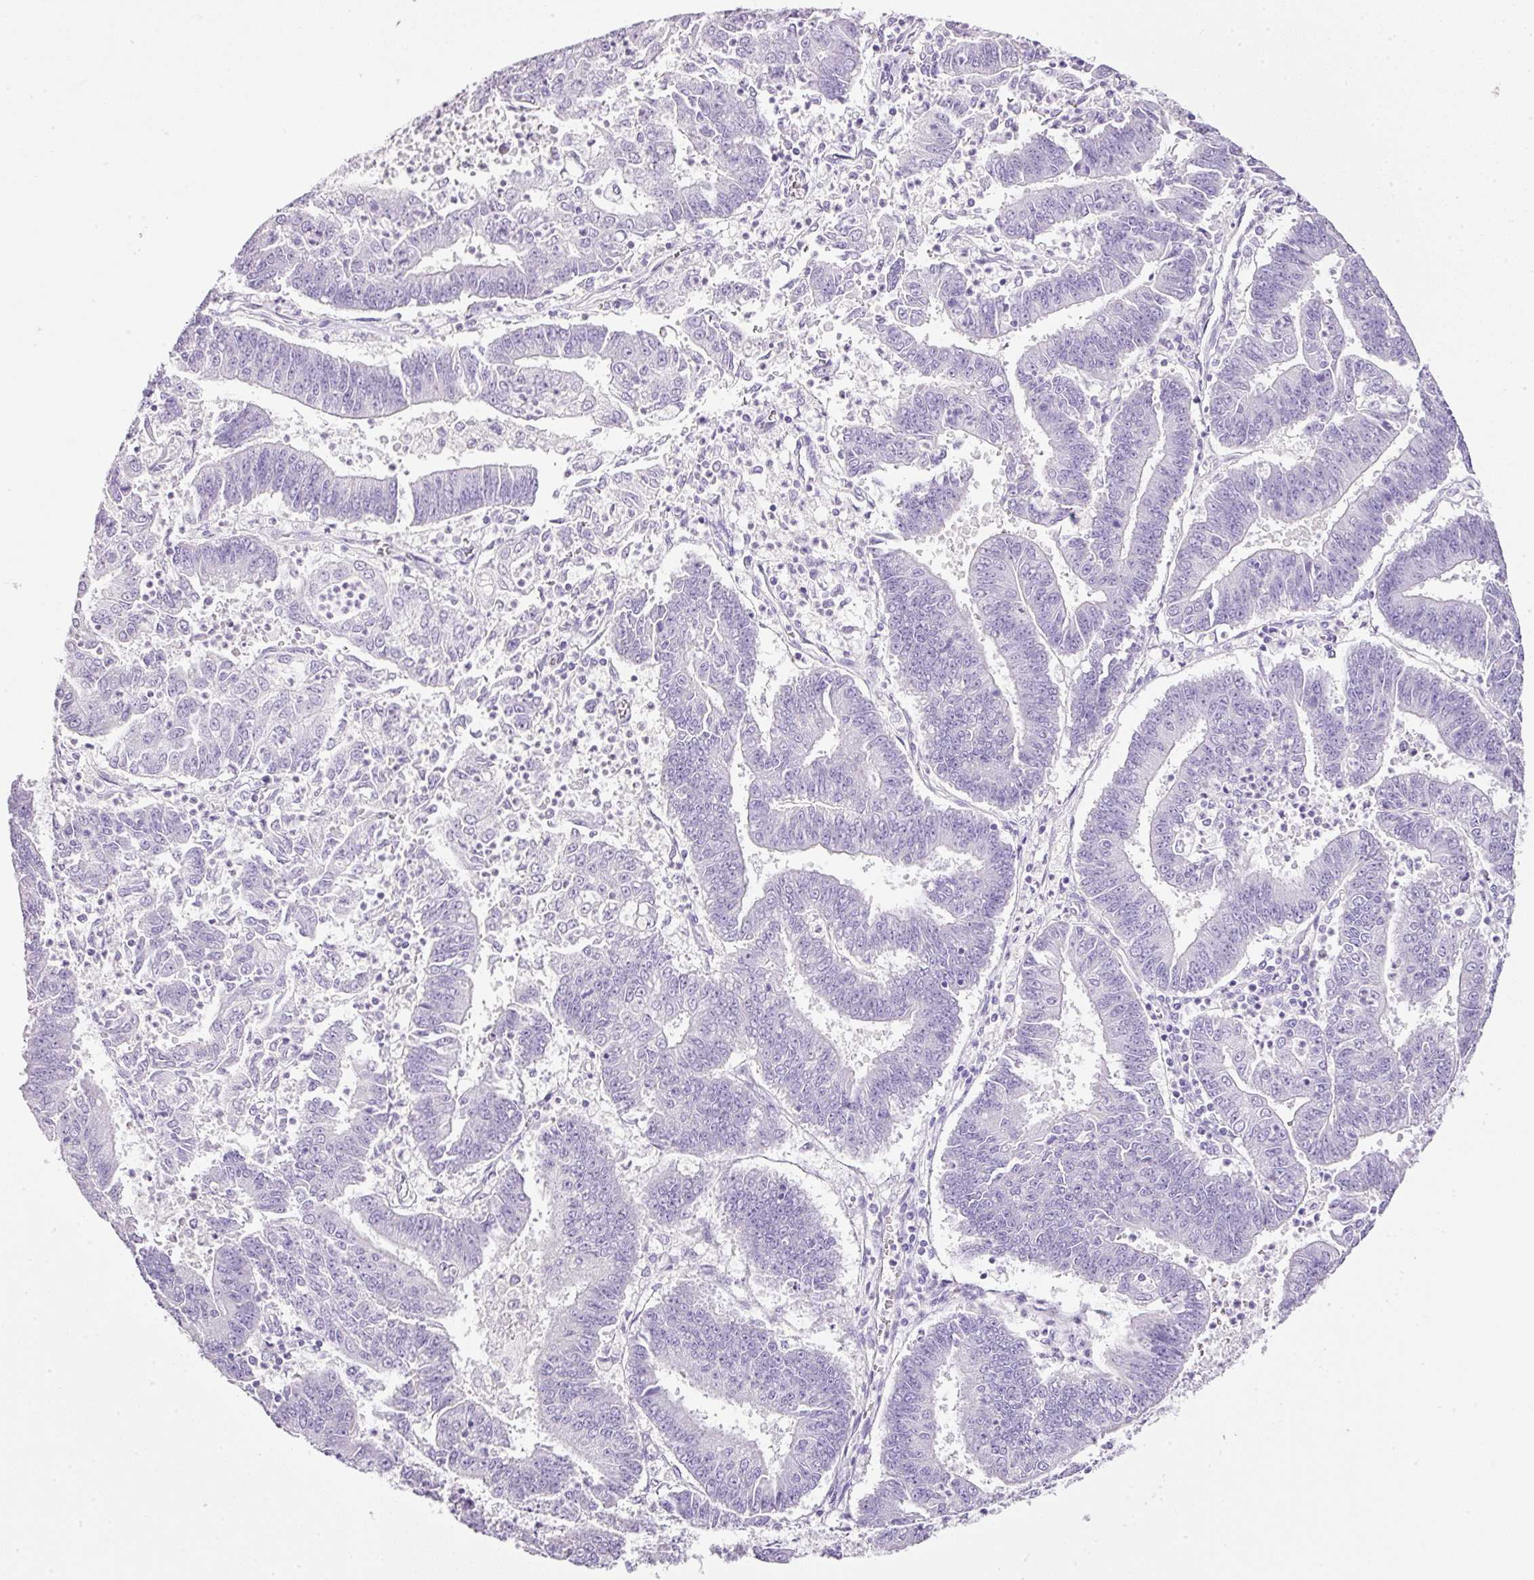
{"staining": {"intensity": "negative", "quantity": "none", "location": "none"}, "tissue": "endometrial cancer", "cell_type": "Tumor cells", "image_type": "cancer", "snomed": [{"axis": "morphology", "description": "Adenocarcinoma, NOS"}, {"axis": "topography", "description": "Endometrium"}], "caption": "Immunohistochemical staining of endometrial adenocarcinoma displays no significant staining in tumor cells. (DAB (3,3'-diaminobenzidine) IHC, high magnification).", "gene": "BSND", "patient": {"sex": "female", "age": 73}}